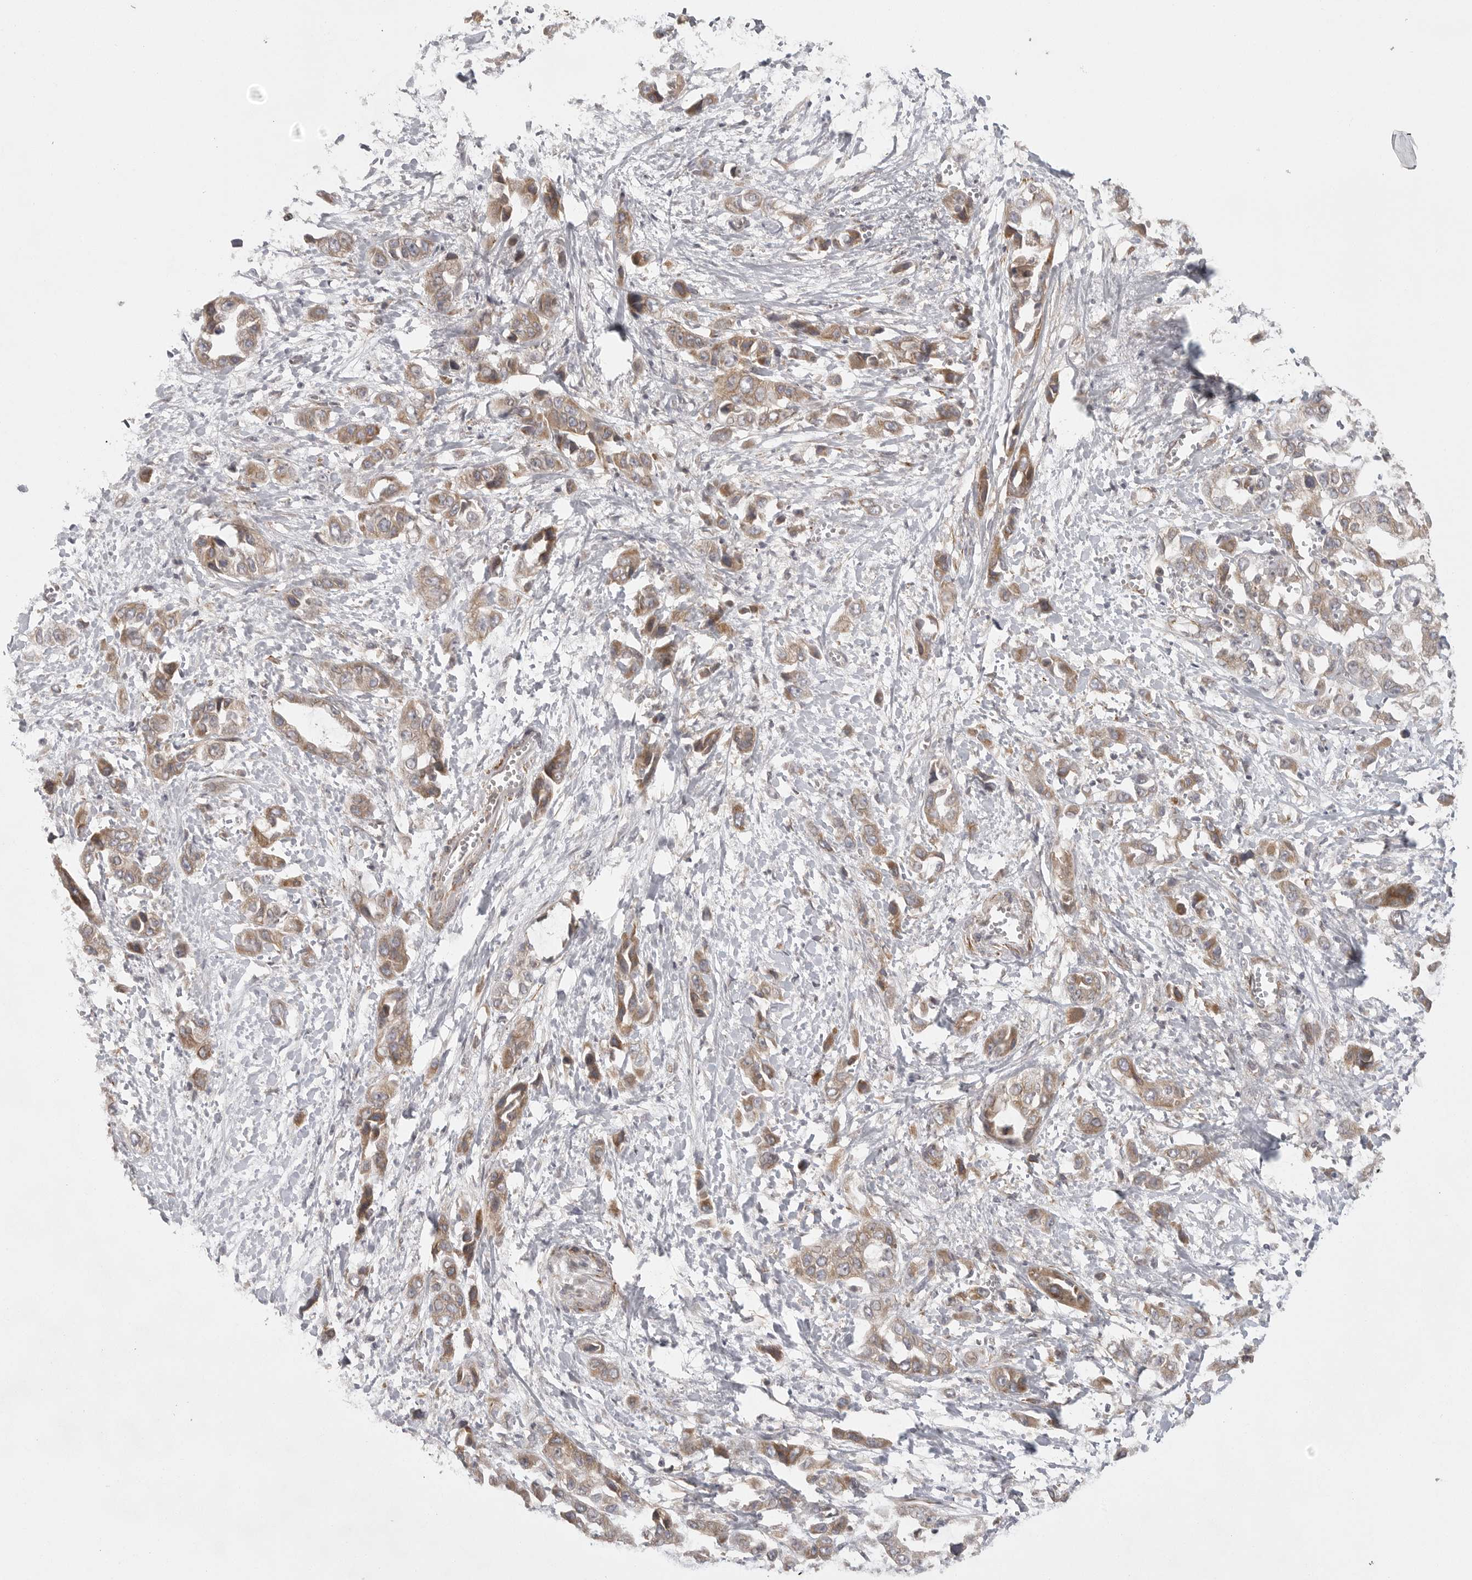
{"staining": {"intensity": "moderate", "quantity": ">75%", "location": "cytoplasmic/membranous"}, "tissue": "liver cancer", "cell_type": "Tumor cells", "image_type": "cancer", "snomed": [{"axis": "morphology", "description": "Cholangiocarcinoma"}, {"axis": "topography", "description": "Liver"}], "caption": "A brown stain labels moderate cytoplasmic/membranous staining of a protein in human liver cholangiocarcinoma tumor cells.", "gene": "CERS2", "patient": {"sex": "female", "age": 52}}